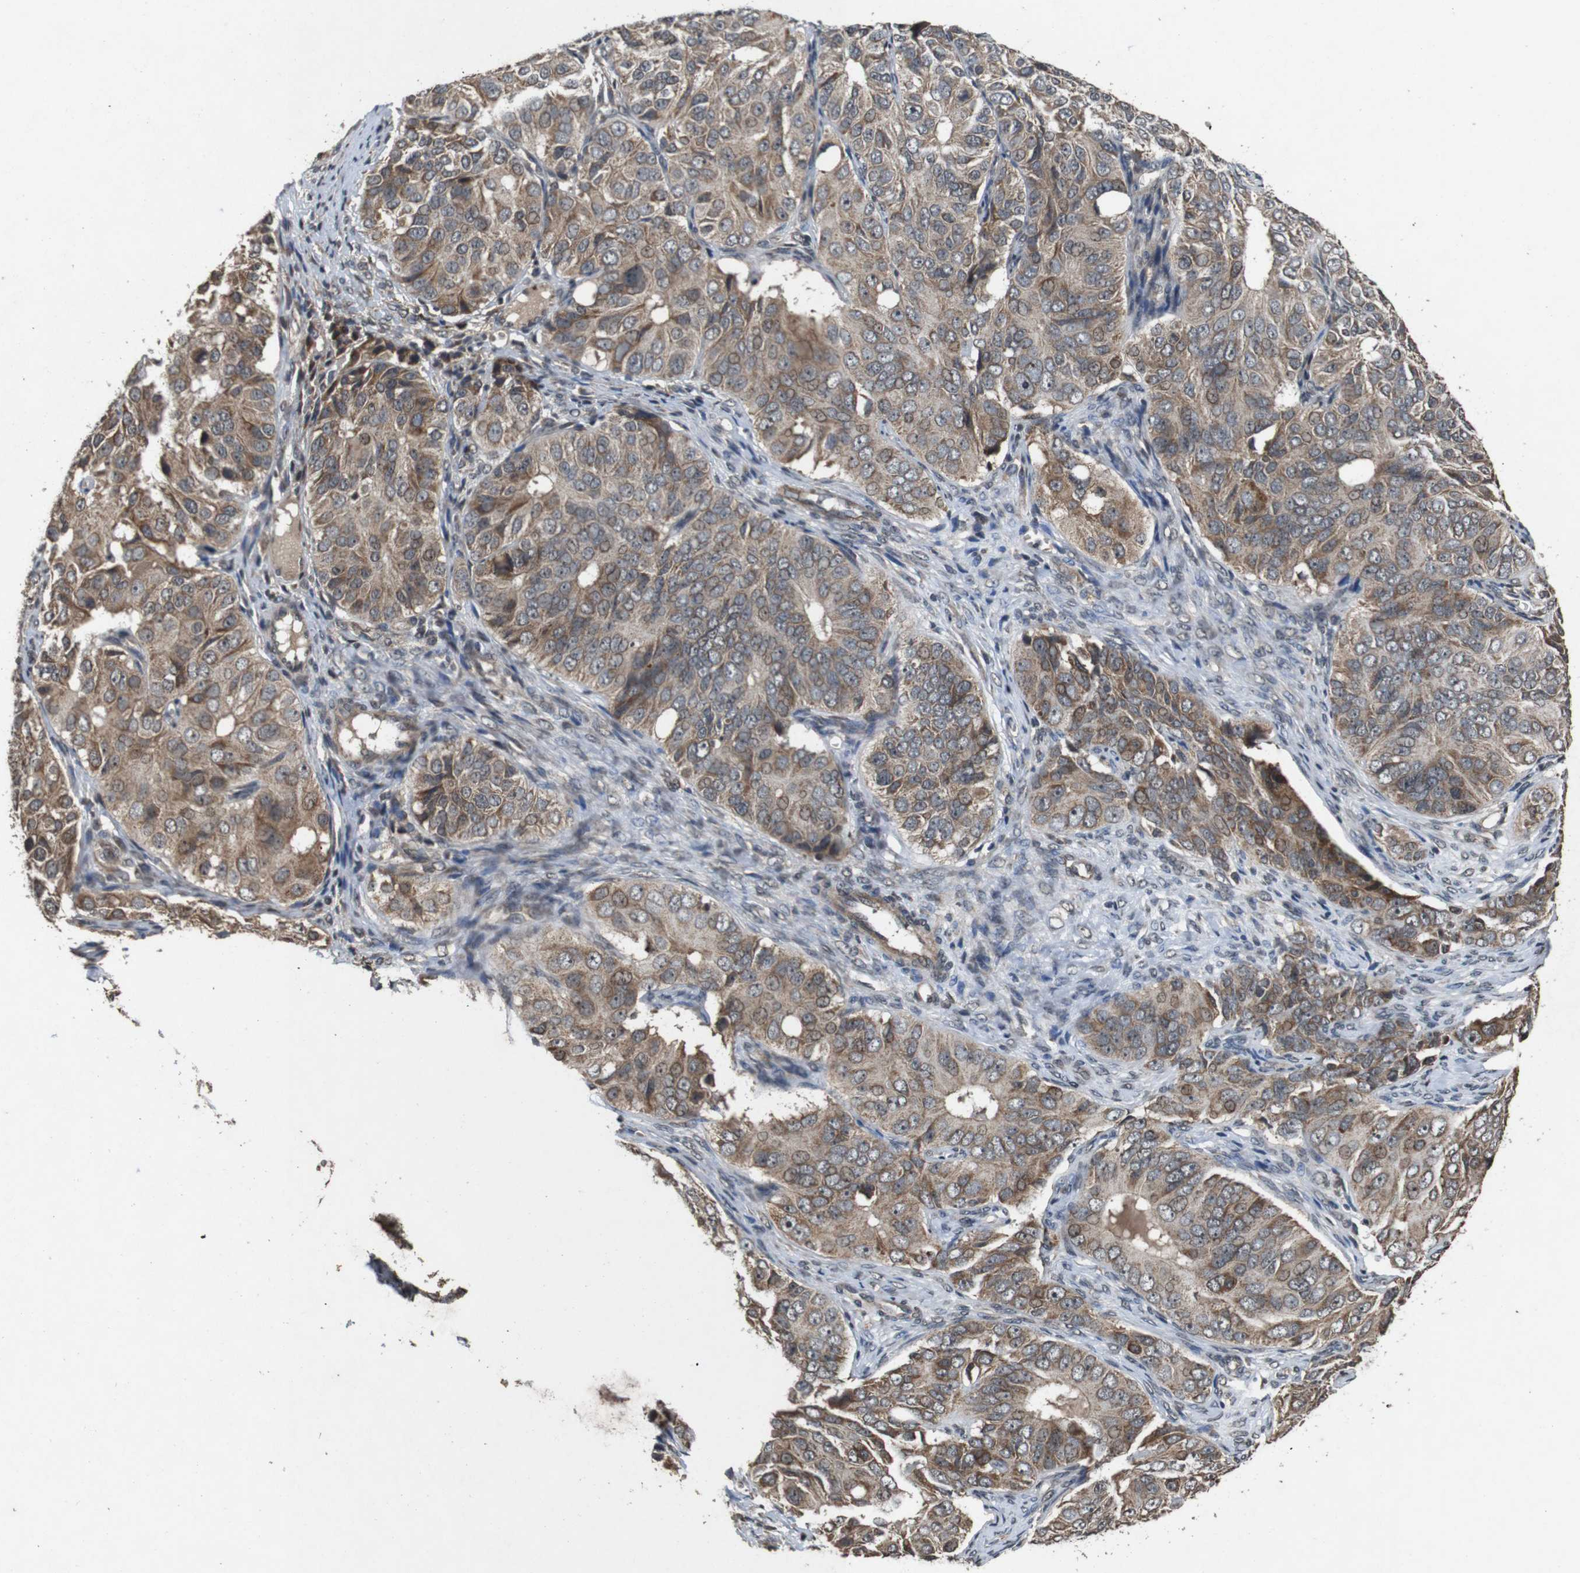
{"staining": {"intensity": "weak", "quantity": ">75%", "location": "cytoplasmic/membranous"}, "tissue": "ovarian cancer", "cell_type": "Tumor cells", "image_type": "cancer", "snomed": [{"axis": "morphology", "description": "Carcinoma, endometroid"}, {"axis": "topography", "description": "Ovary"}], "caption": "Brown immunohistochemical staining in endometroid carcinoma (ovarian) reveals weak cytoplasmic/membranous expression in about >75% of tumor cells.", "gene": "SORL1", "patient": {"sex": "female", "age": 51}}